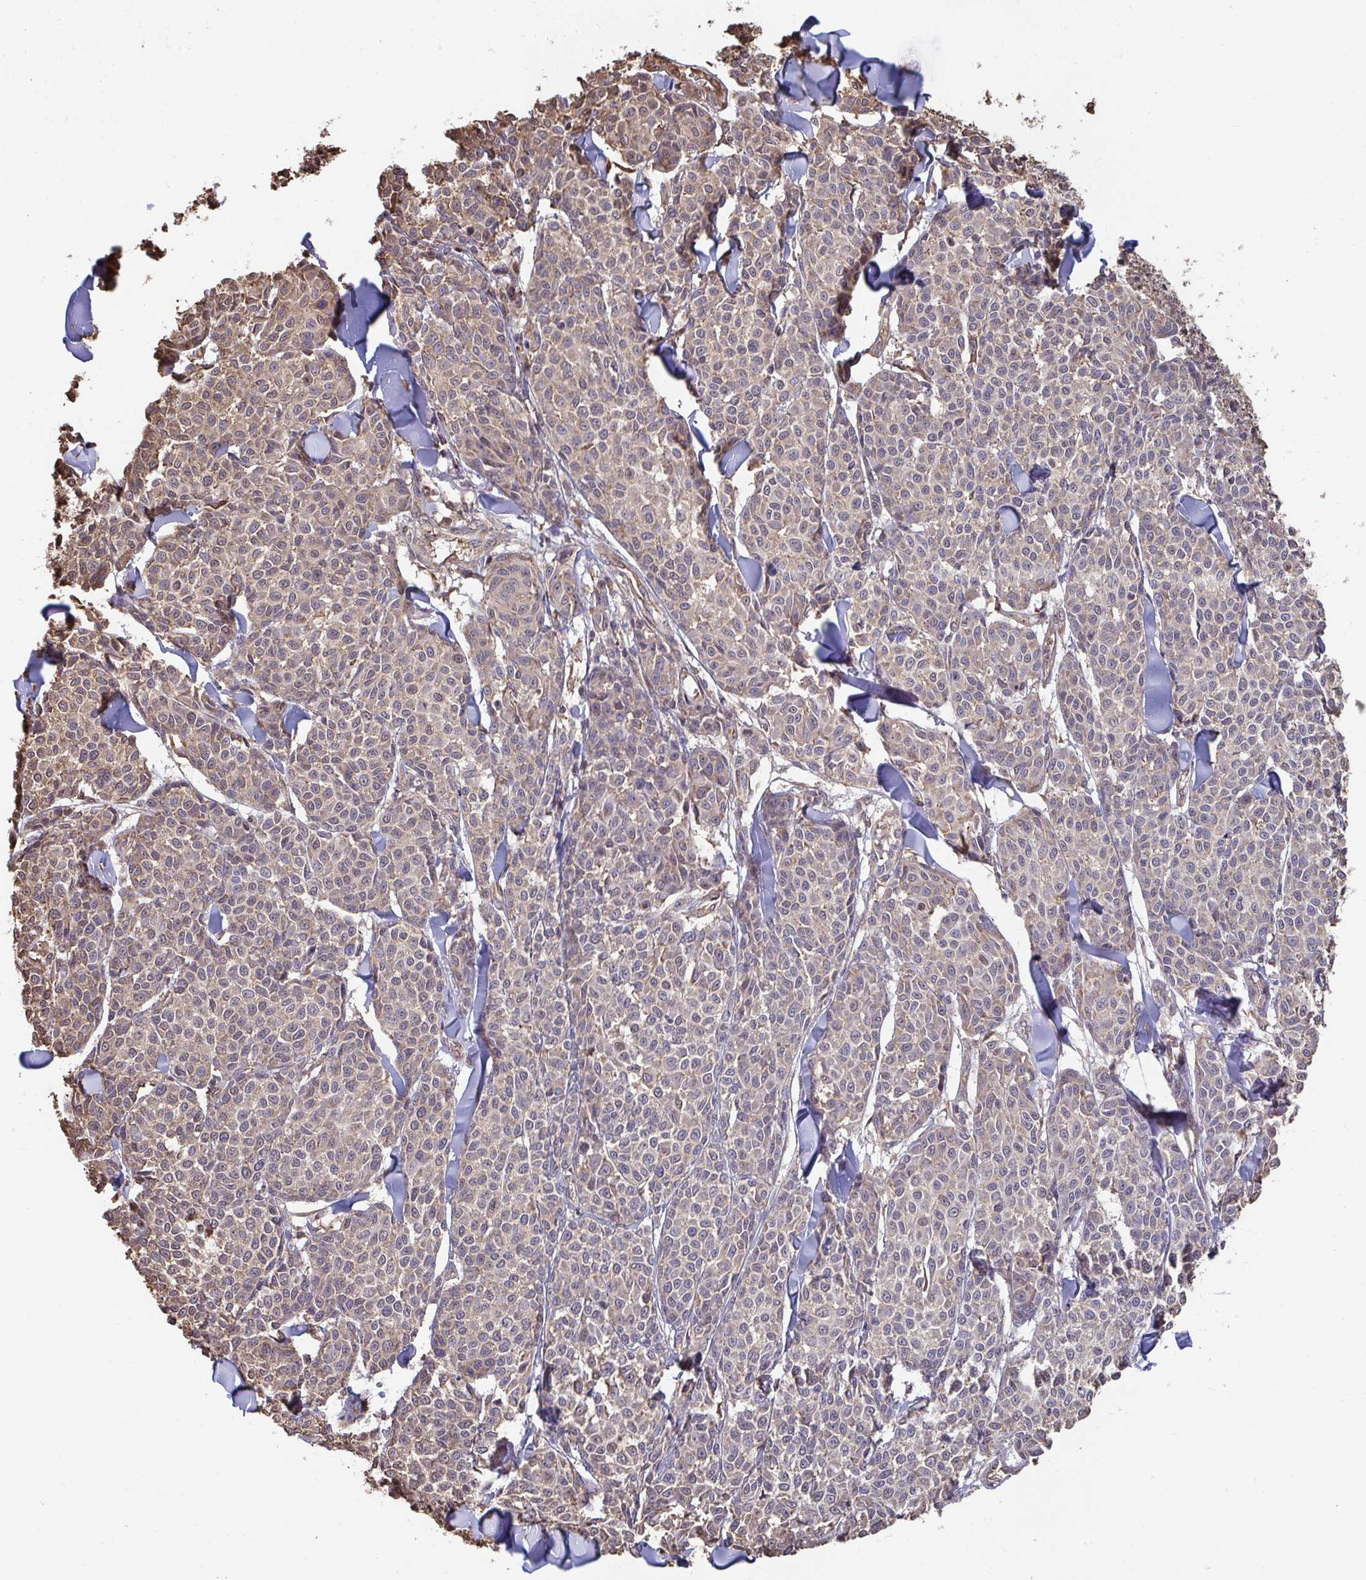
{"staining": {"intensity": "weak", "quantity": "25%-75%", "location": "cytoplasmic/membranous,nuclear"}, "tissue": "melanoma", "cell_type": "Tumor cells", "image_type": "cancer", "snomed": [{"axis": "morphology", "description": "Malignant melanoma, NOS"}, {"axis": "topography", "description": "Skin"}], "caption": "This is an image of immunohistochemistry staining of melanoma, which shows weak staining in the cytoplasmic/membranous and nuclear of tumor cells.", "gene": "SYNCRIP", "patient": {"sex": "male", "age": 46}}